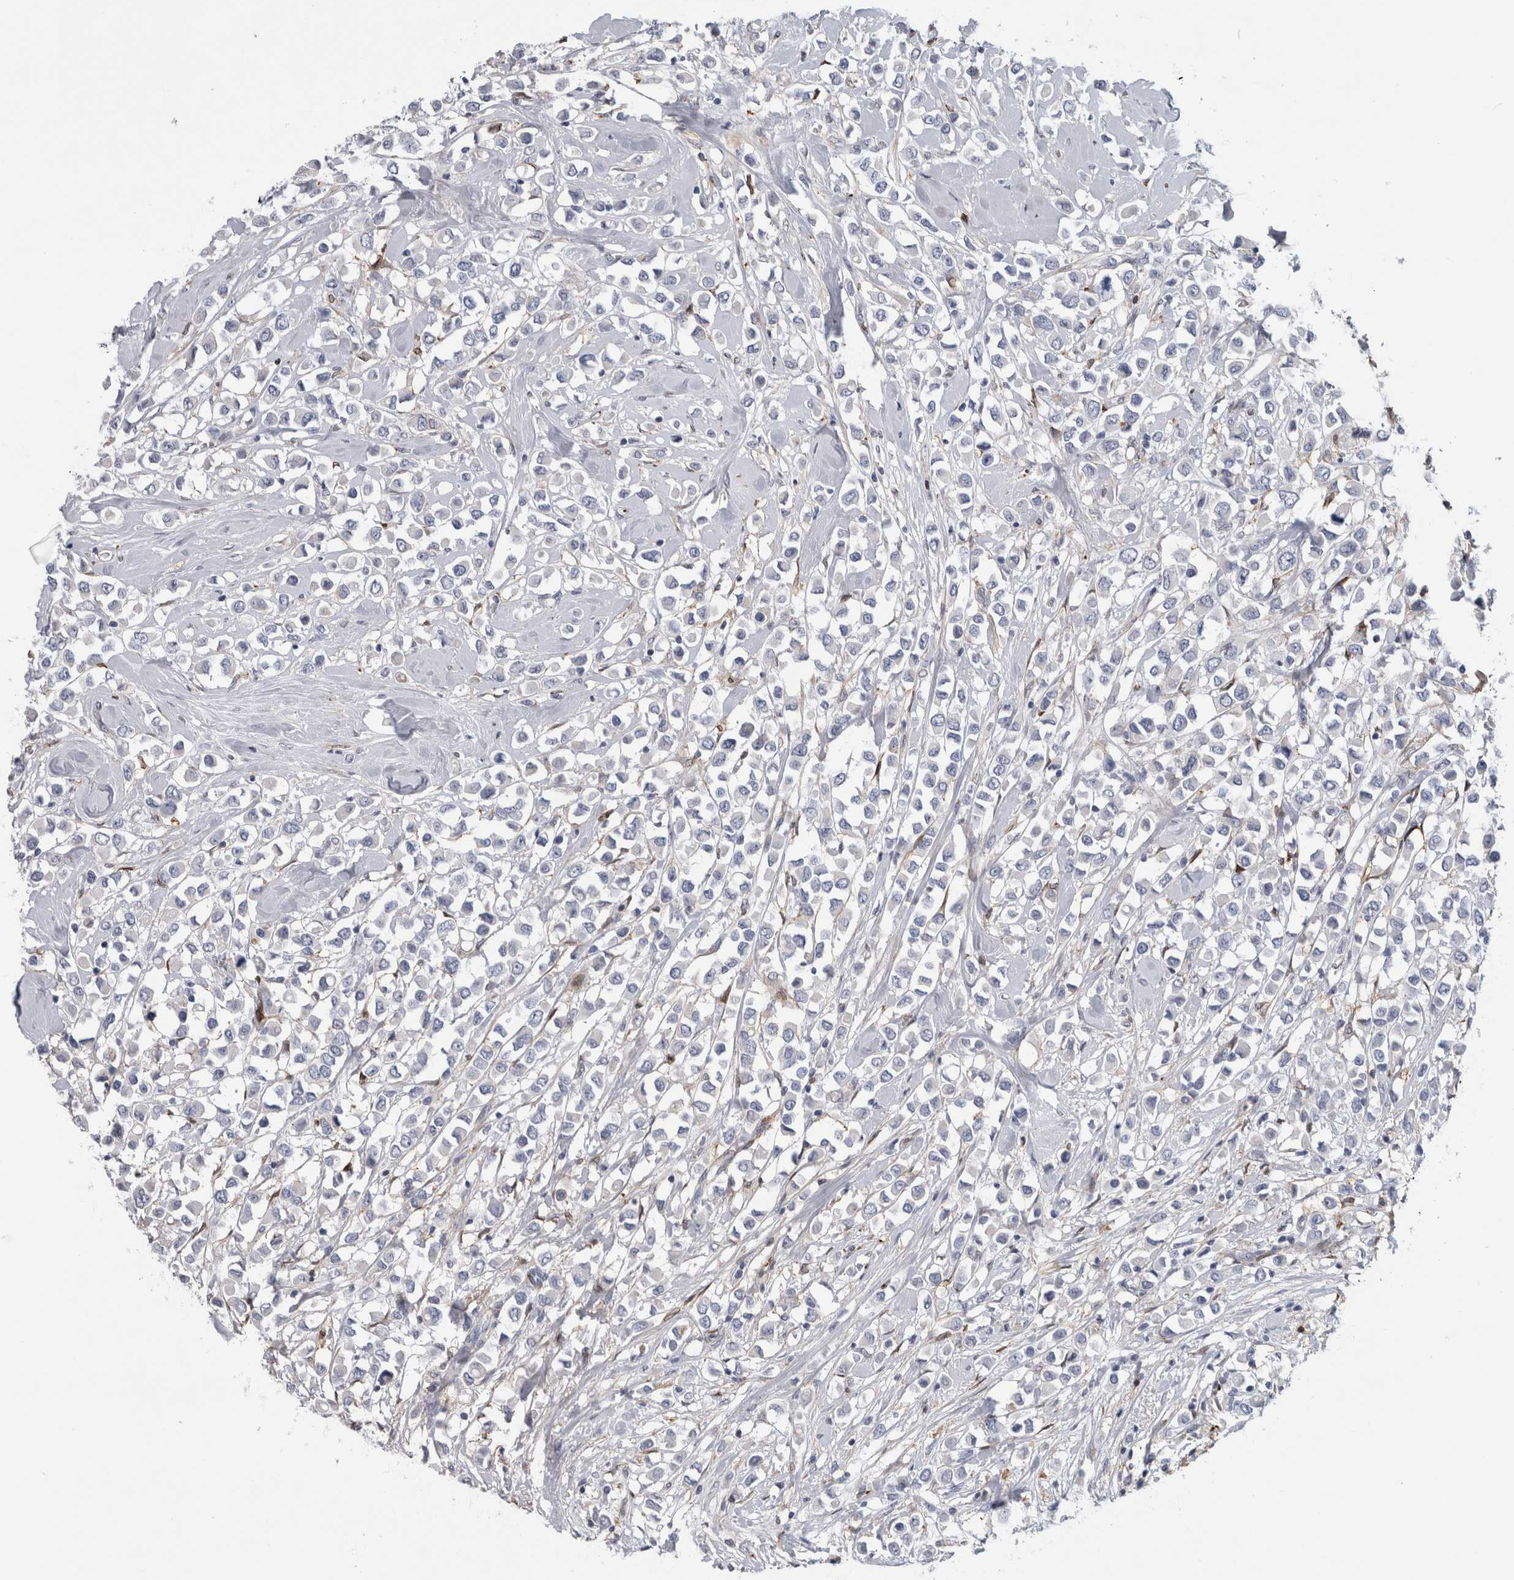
{"staining": {"intensity": "negative", "quantity": "none", "location": "none"}, "tissue": "breast cancer", "cell_type": "Tumor cells", "image_type": "cancer", "snomed": [{"axis": "morphology", "description": "Duct carcinoma"}, {"axis": "topography", "description": "Breast"}], "caption": "Tumor cells are negative for protein expression in human breast invasive ductal carcinoma. Brightfield microscopy of immunohistochemistry (IHC) stained with DAB (brown) and hematoxylin (blue), captured at high magnification.", "gene": "DNAJC24", "patient": {"sex": "female", "age": 61}}